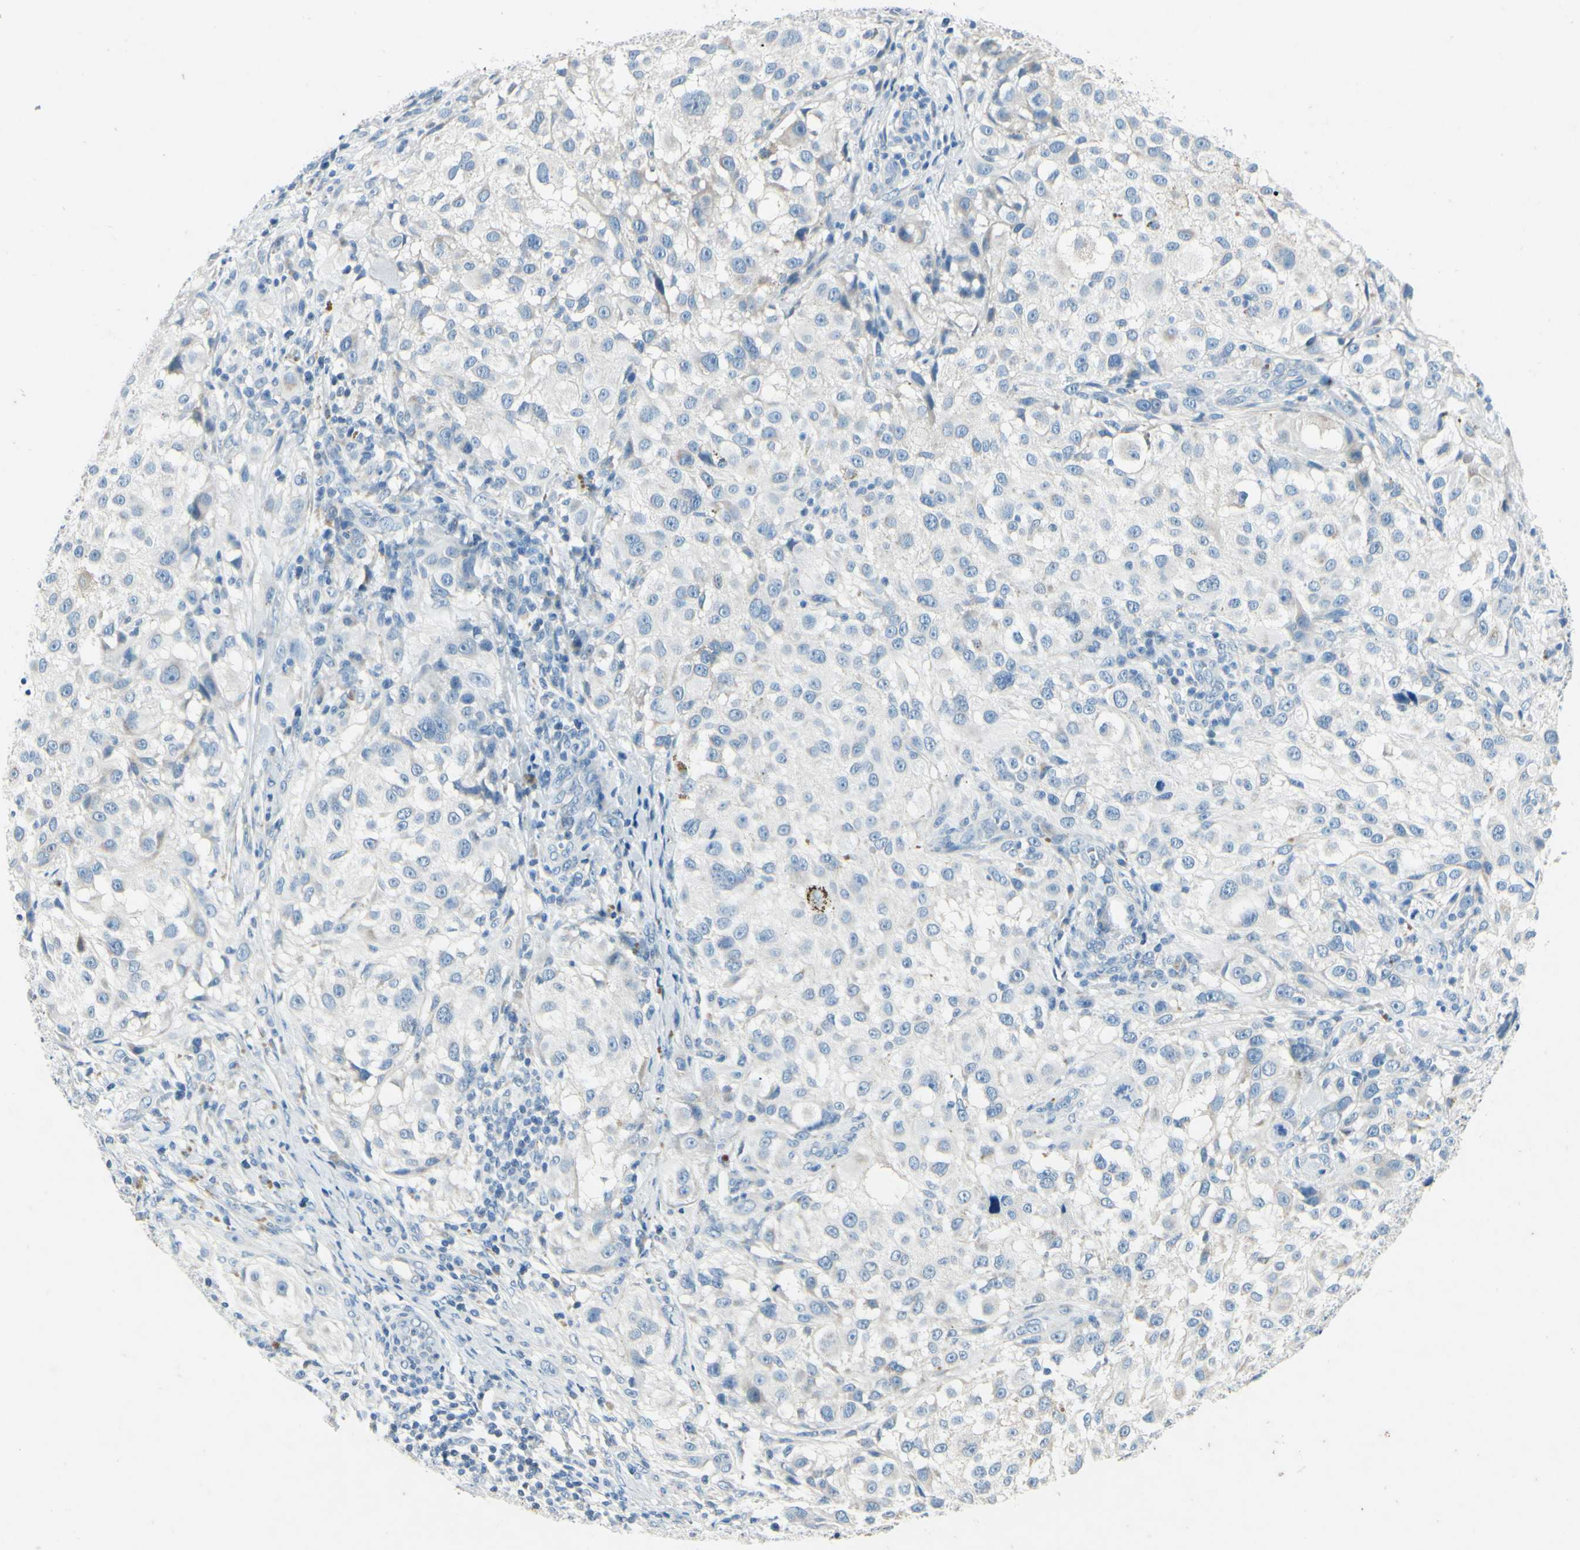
{"staining": {"intensity": "negative", "quantity": "none", "location": "none"}, "tissue": "melanoma", "cell_type": "Tumor cells", "image_type": "cancer", "snomed": [{"axis": "morphology", "description": "Necrosis, NOS"}, {"axis": "morphology", "description": "Malignant melanoma, NOS"}, {"axis": "topography", "description": "Skin"}], "caption": "Immunohistochemistry micrograph of neoplastic tissue: human malignant melanoma stained with DAB (3,3'-diaminobenzidine) shows no significant protein staining in tumor cells.", "gene": "SNAP91", "patient": {"sex": "female", "age": 87}}